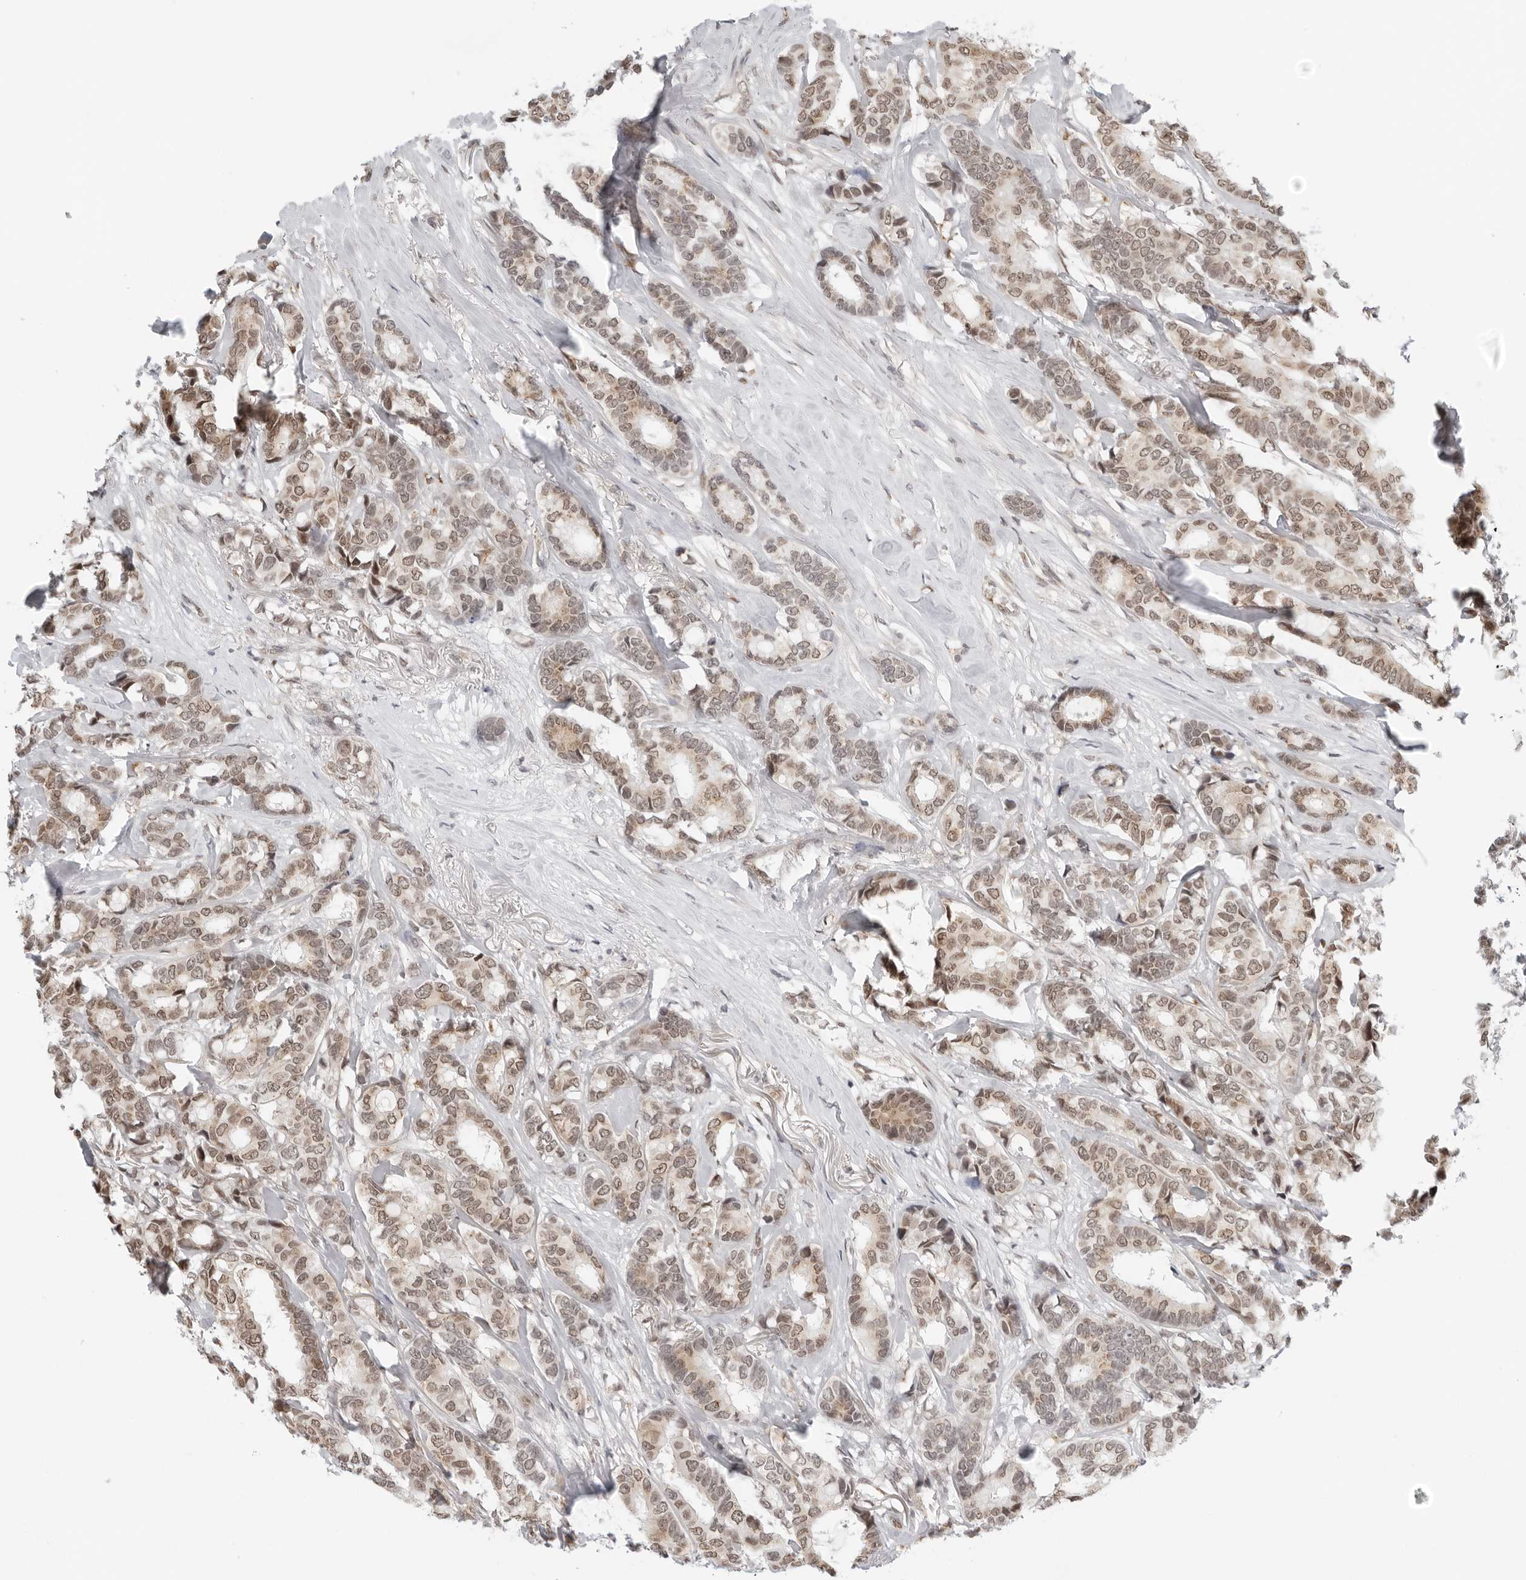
{"staining": {"intensity": "moderate", "quantity": ">75%", "location": "nuclear"}, "tissue": "breast cancer", "cell_type": "Tumor cells", "image_type": "cancer", "snomed": [{"axis": "morphology", "description": "Duct carcinoma"}, {"axis": "topography", "description": "Breast"}], "caption": "Immunohistochemistry (DAB (3,3'-diaminobenzidine)) staining of intraductal carcinoma (breast) exhibits moderate nuclear protein expression in about >75% of tumor cells. The staining was performed using DAB (3,3'-diaminobenzidine), with brown indicating positive protein expression. Nuclei are stained blue with hematoxylin.", "gene": "TOX4", "patient": {"sex": "female", "age": 87}}